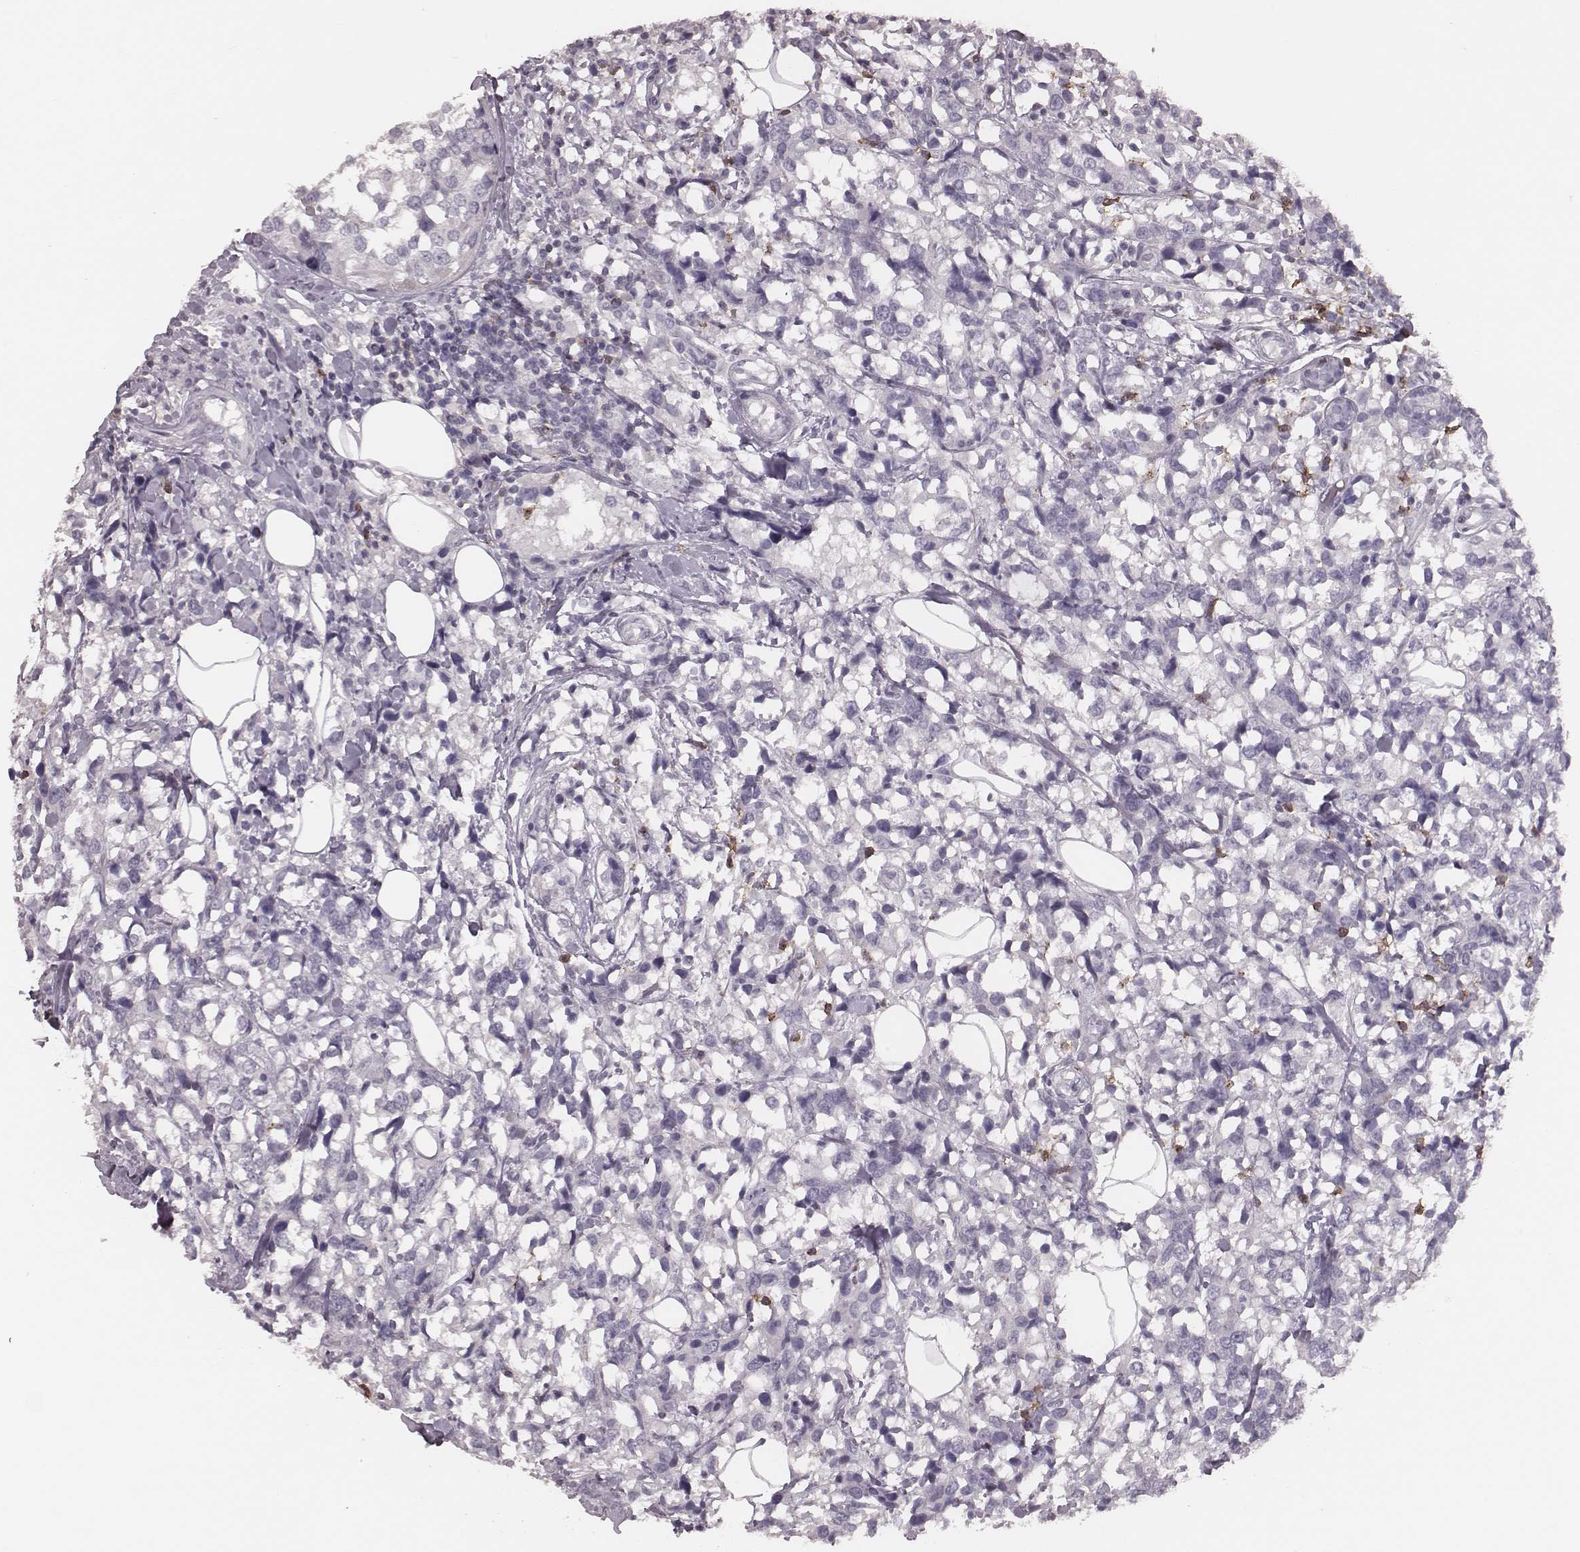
{"staining": {"intensity": "negative", "quantity": "none", "location": "none"}, "tissue": "breast cancer", "cell_type": "Tumor cells", "image_type": "cancer", "snomed": [{"axis": "morphology", "description": "Lobular carcinoma"}, {"axis": "topography", "description": "Breast"}], "caption": "High power microscopy photomicrograph of an IHC micrograph of breast cancer (lobular carcinoma), revealing no significant expression in tumor cells.", "gene": "PDCD1", "patient": {"sex": "female", "age": 59}}